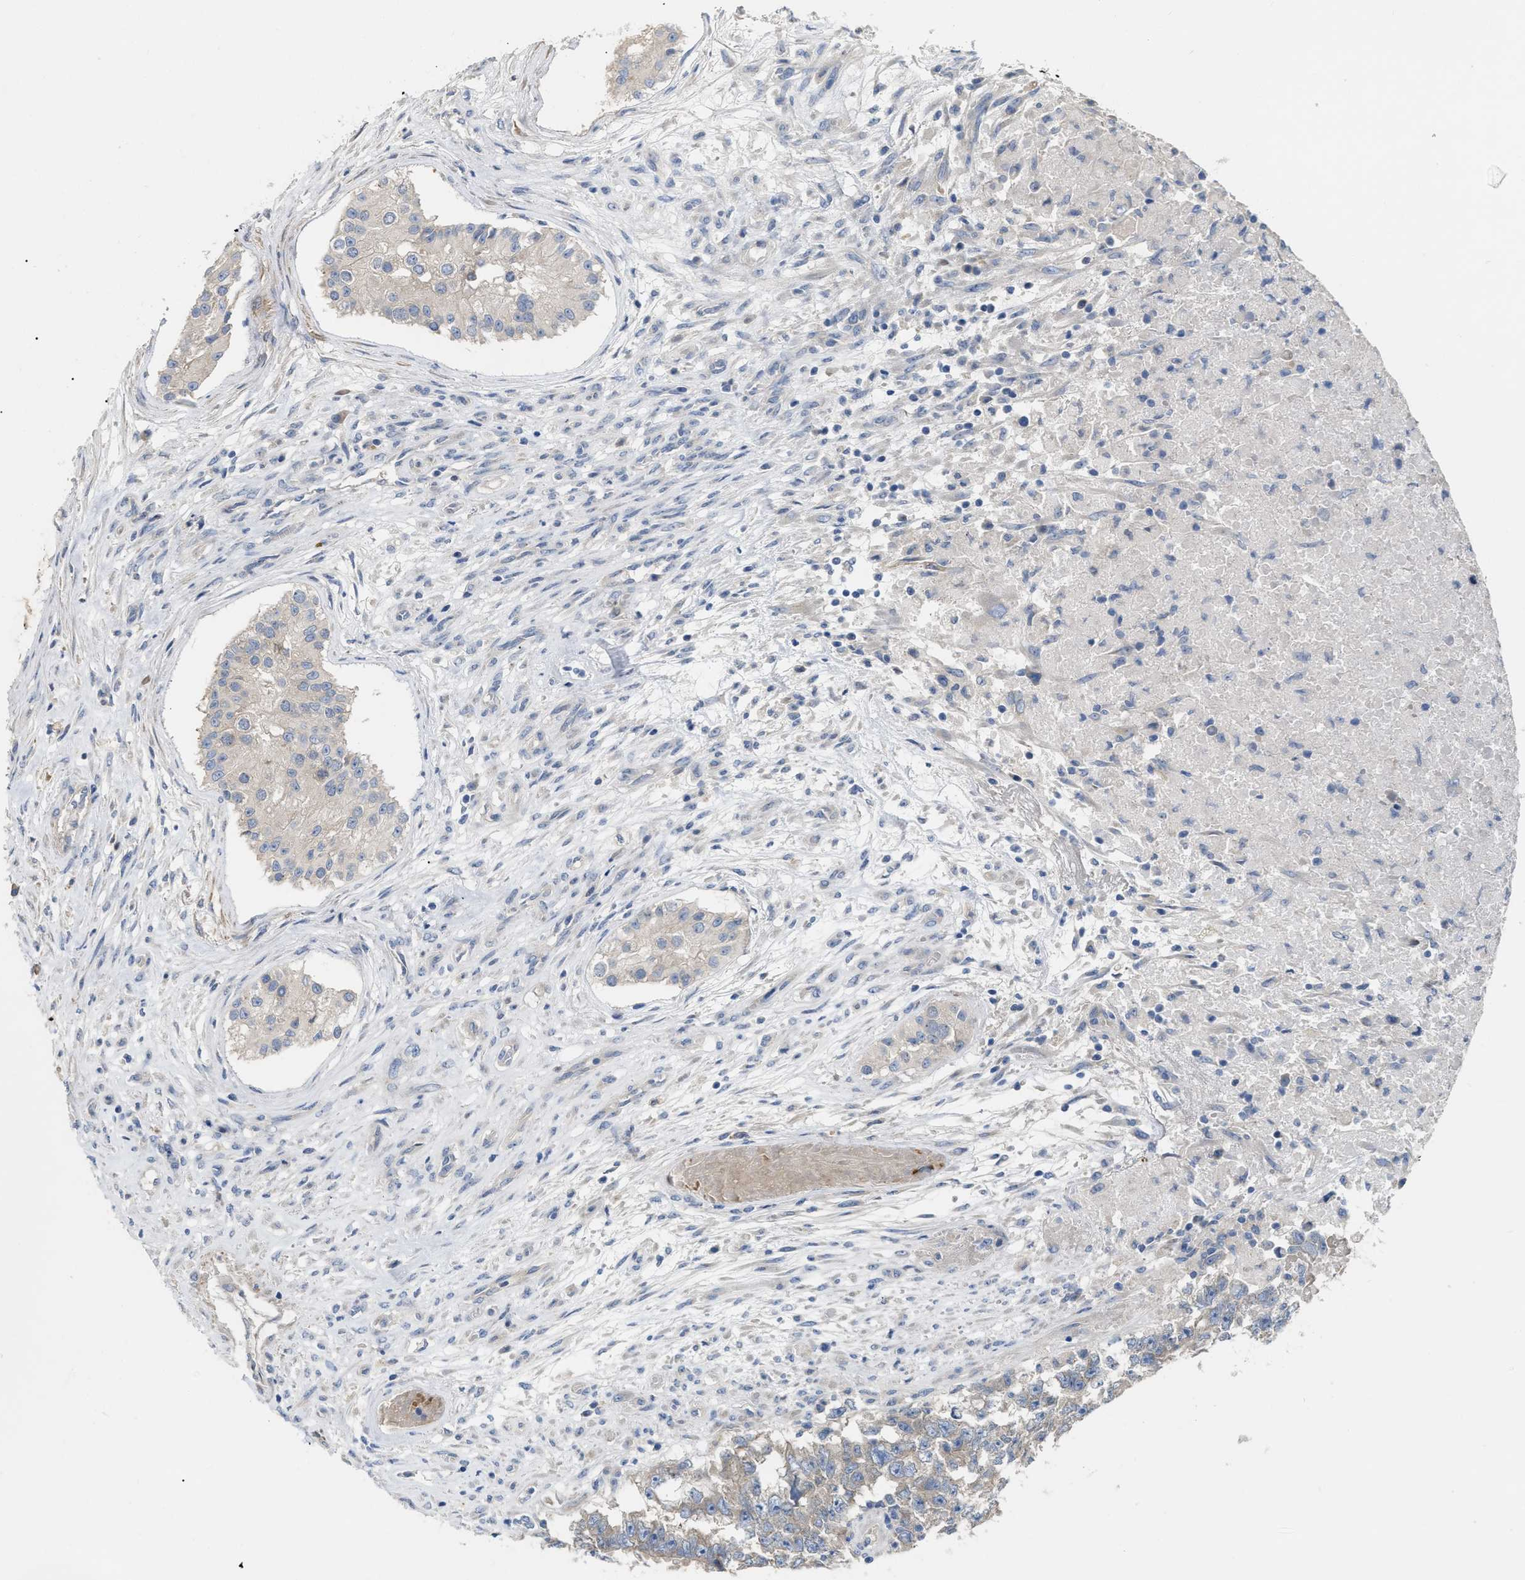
{"staining": {"intensity": "weak", "quantity": ">75%", "location": "cytoplasmic/membranous"}, "tissue": "testis cancer", "cell_type": "Tumor cells", "image_type": "cancer", "snomed": [{"axis": "morphology", "description": "Carcinoma, Embryonal, NOS"}, {"axis": "topography", "description": "Testis"}], "caption": "A low amount of weak cytoplasmic/membranous positivity is present in approximately >75% of tumor cells in testis cancer (embryonal carcinoma) tissue. Using DAB (3,3'-diaminobenzidine) (brown) and hematoxylin (blue) stains, captured at high magnification using brightfield microscopy.", "gene": "DHX58", "patient": {"sex": "male", "age": 25}}